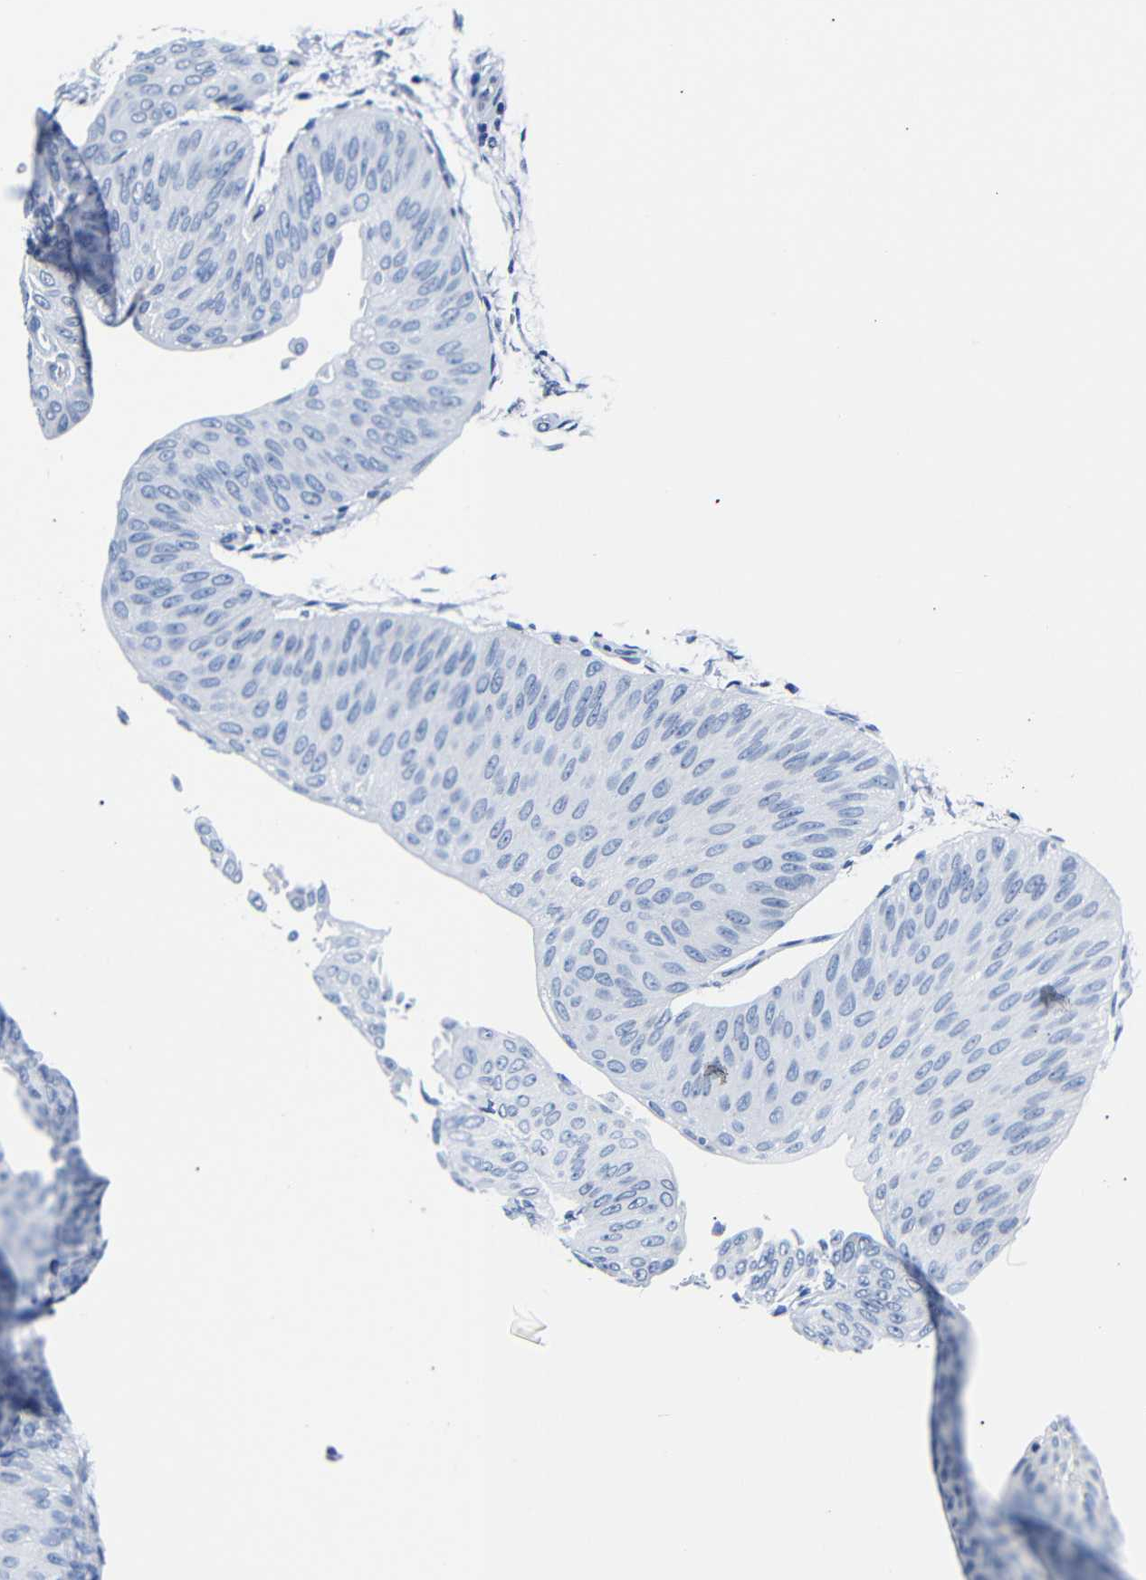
{"staining": {"intensity": "negative", "quantity": "none", "location": "none"}, "tissue": "urothelial cancer", "cell_type": "Tumor cells", "image_type": "cancer", "snomed": [{"axis": "morphology", "description": "Urothelial carcinoma, Low grade"}, {"axis": "topography", "description": "Urinary bladder"}], "caption": "Tumor cells show no significant protein positivity in urothelial cancer.", "gene": "GAP43", "patient": {"sex": "female", "age": 60}}